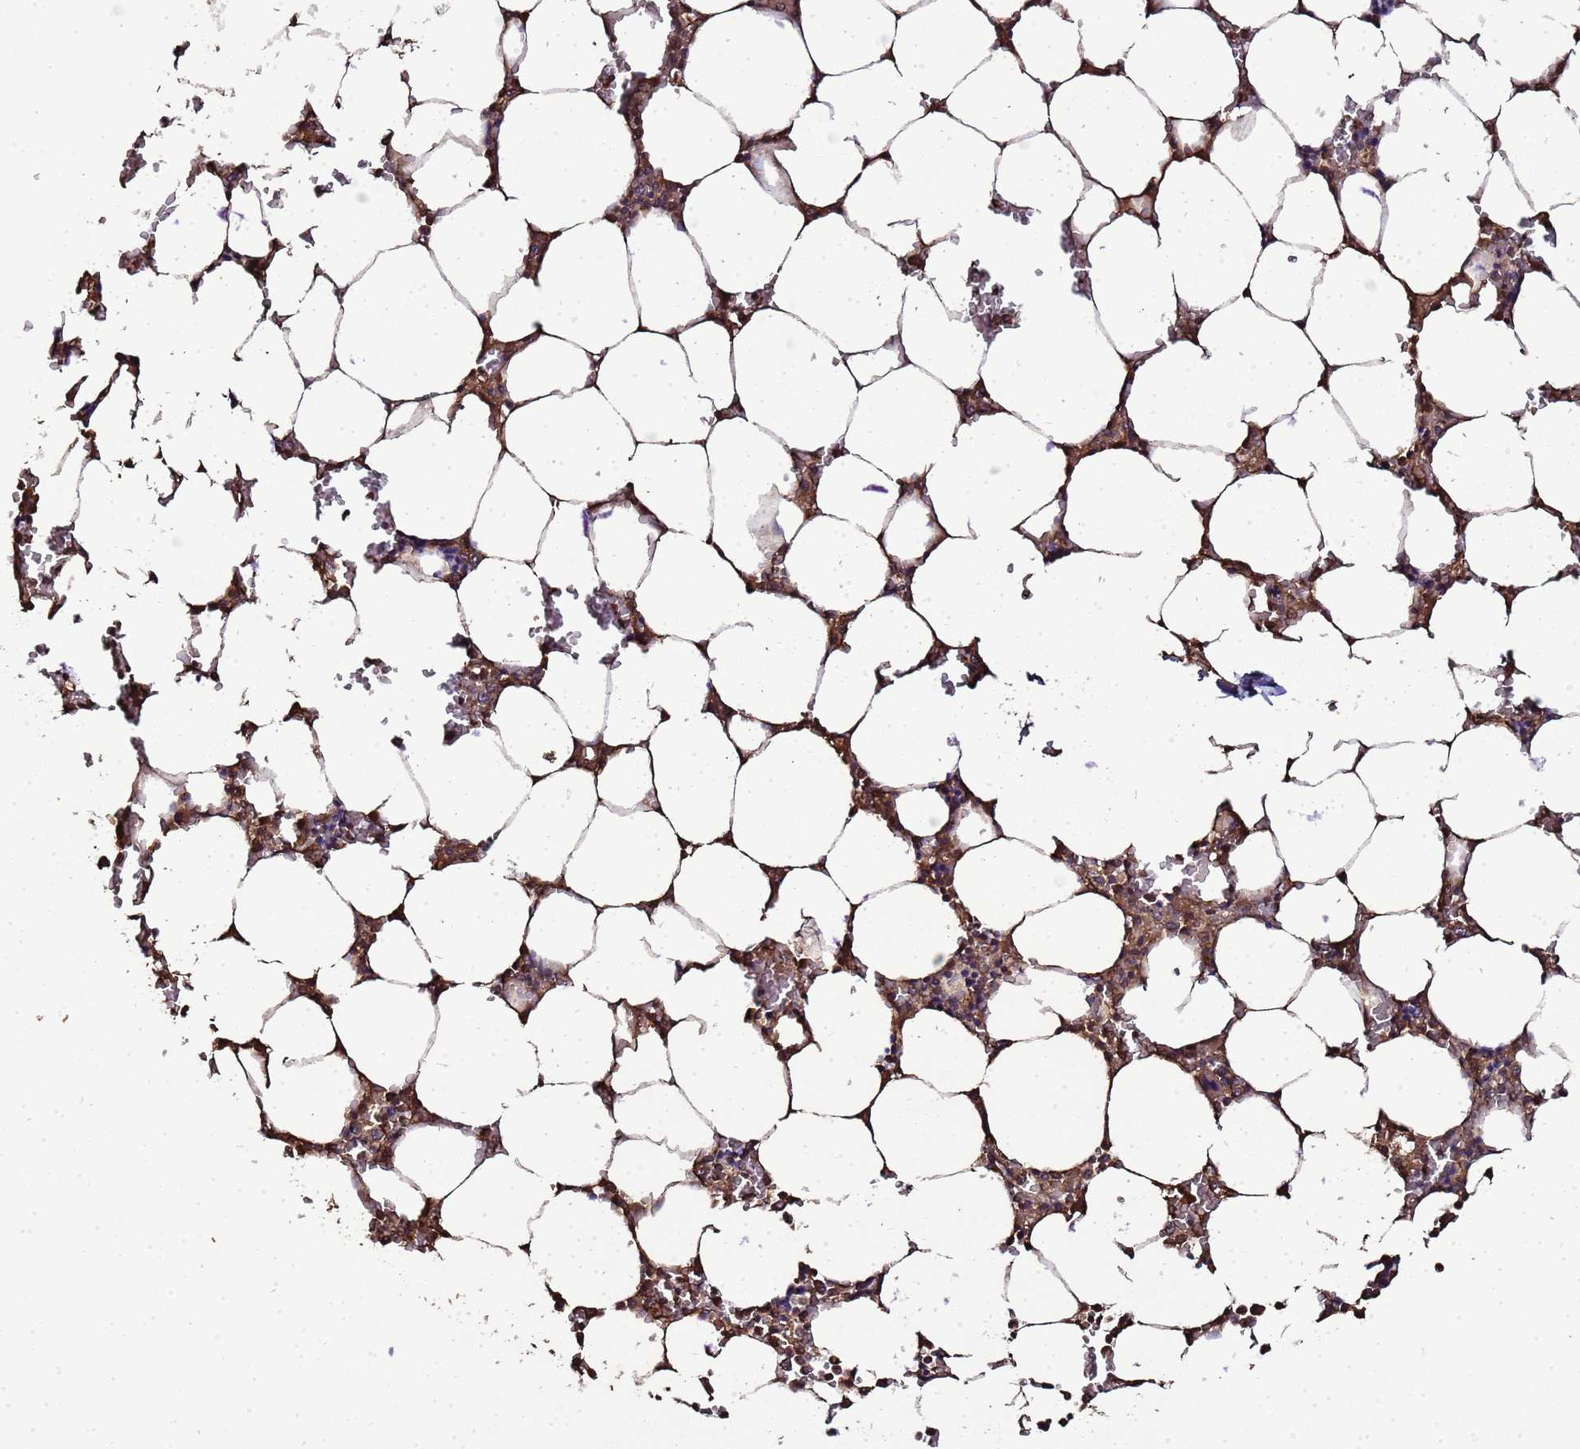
{"staining": {"intensity": "moderate", "quantity": "25%-75%", "location": "cytoplasmic/membranous"}, "tissue": "bone marrow", "cell_type": "Hematopoietic cells", "image_type": "normal", "snomed": [{"axis": "morphology", "description": "Normal tissue, NOS"}, {"axis": "topography", "description": "Bone marrow"}], "caption": "Brown immunohistochemical staining in normal bone marrow exhibits moderate cytoplasmic/membranous staining in approximately 25%-75% of hematopoietic cells.", "gene": "LGI4", "patient": {"sex": "male", "age": 64}}